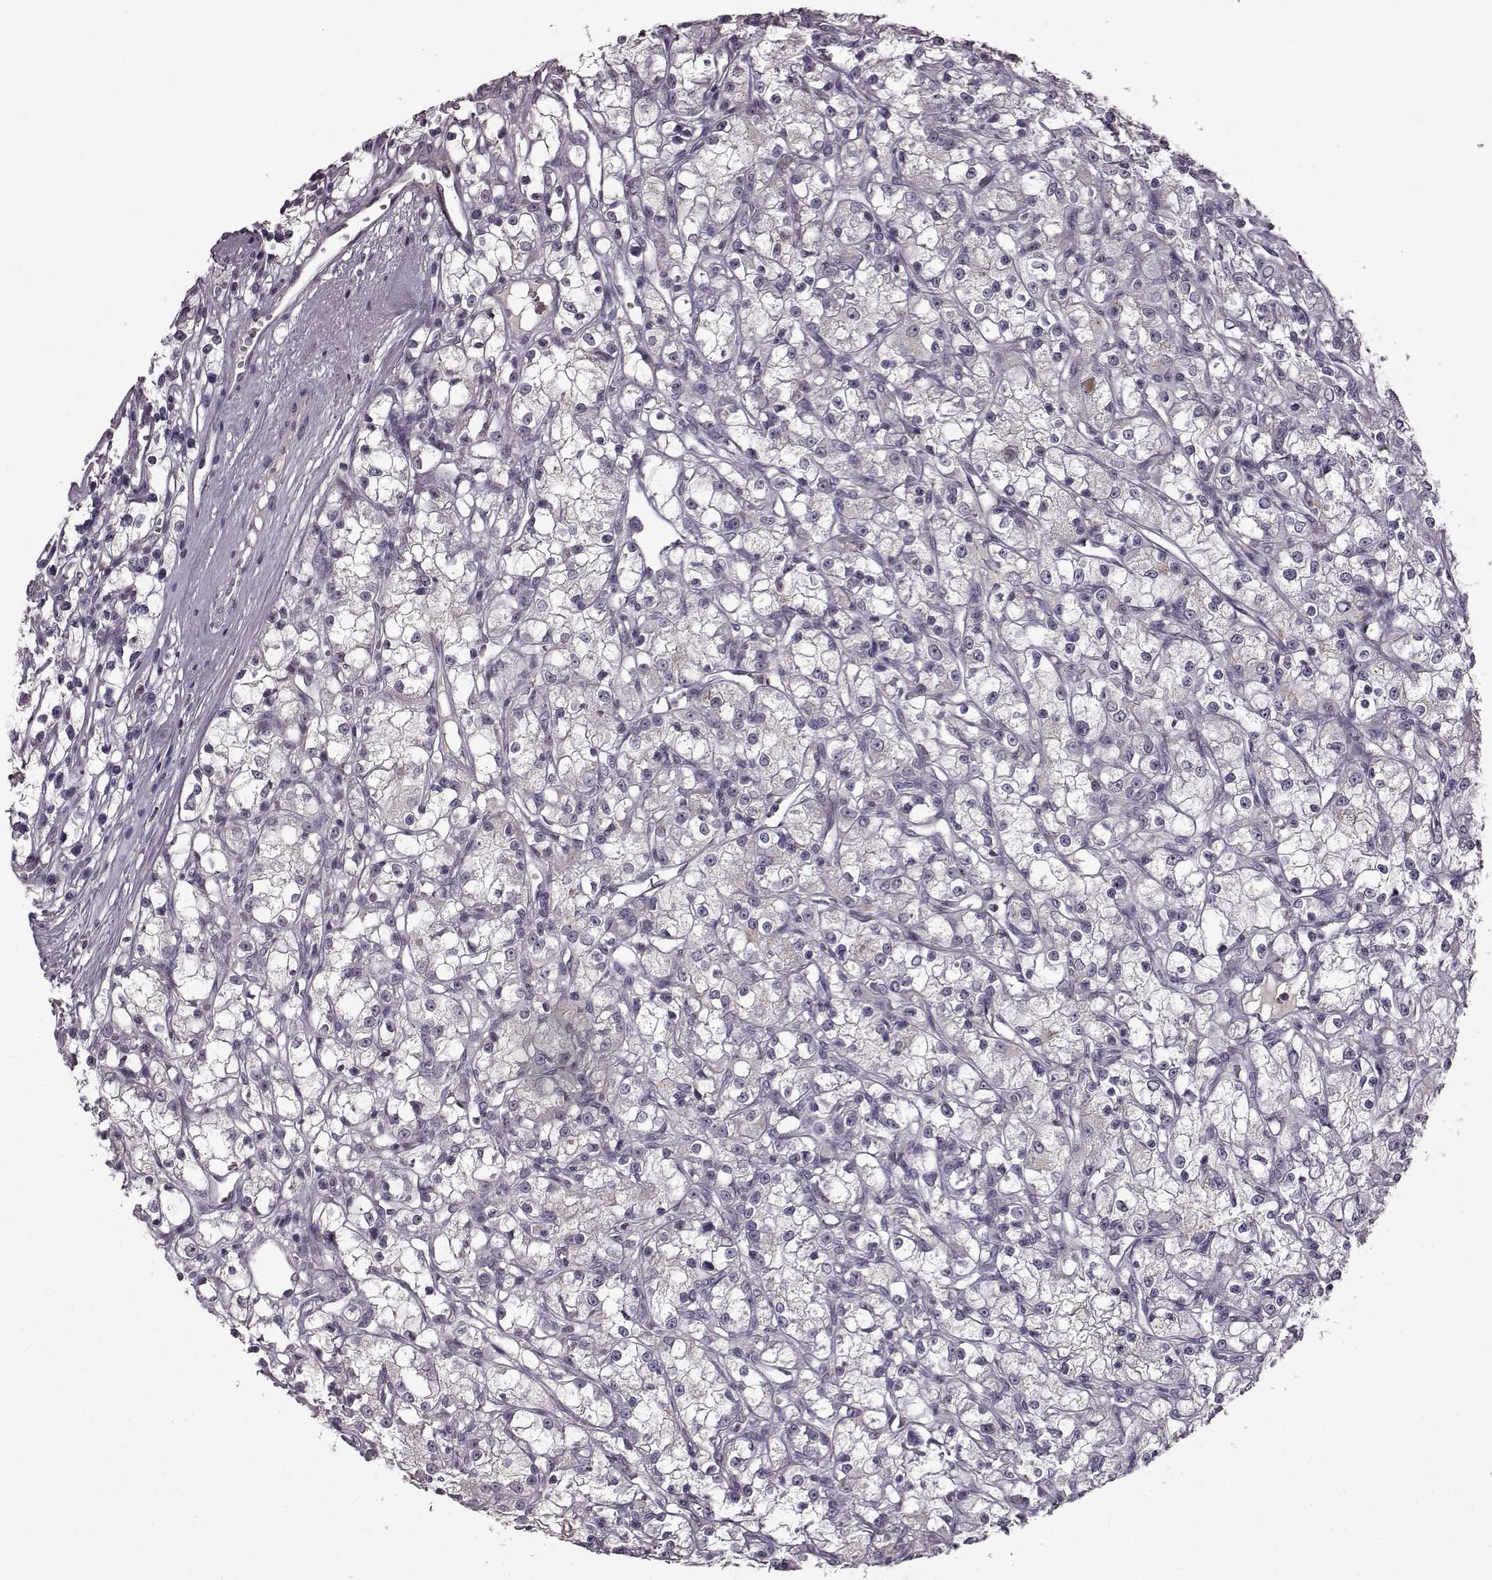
{"staining": {"intensity": "negative", "quantity": "none", "location": "none"}, "tissue": "renal cancer", "cell_type": "Tumor cells", "image_type": "cancer", "snomed": [{"axis": "morphology", "description": "Adenocarcinoma, NOS"}, {"axis": "topography", "description": "Kidney"}], "caption": "This is an IHC photomicrograph of adenocarcinoma (renal). There is no staining in tumor cells.", "gene": "CNGA3", "patient": {"sex": "female", "age": 59}}